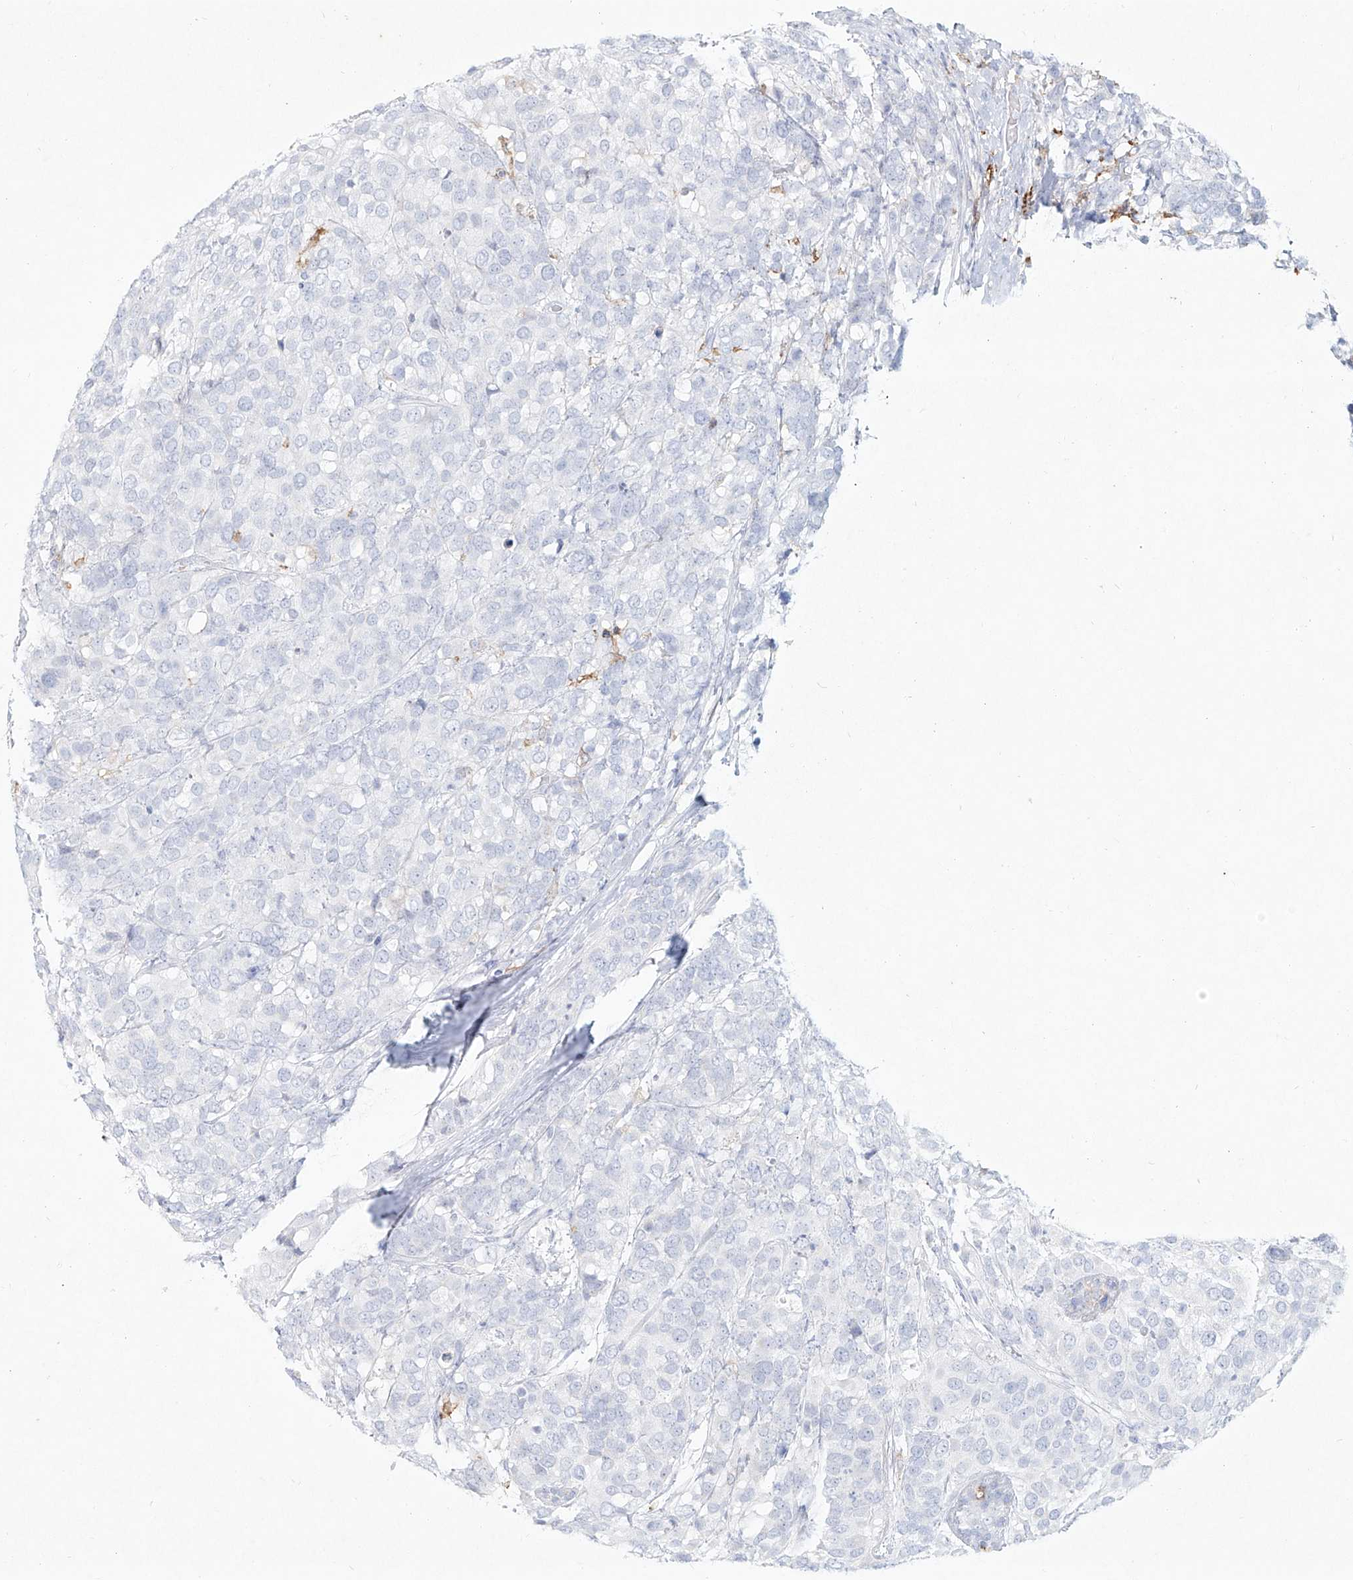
{"staining": {"intensity": "negative", "quantity": "none", "location": "none"}, "tissue": "breast cancer", "cell_type": "Tumor cells", "image_type": "cancer", "snomed": [{"axis": "morphology", "description": "Lobular carcinoma"}, {"axis": "topography", "description": "Breast"}], "caption": "The micrograph demonstrates no staining of tumor cells in breast cancer (lobular carcinoma).", "gene": "CD209", "patient": {"sex": "female", "age": 59}}